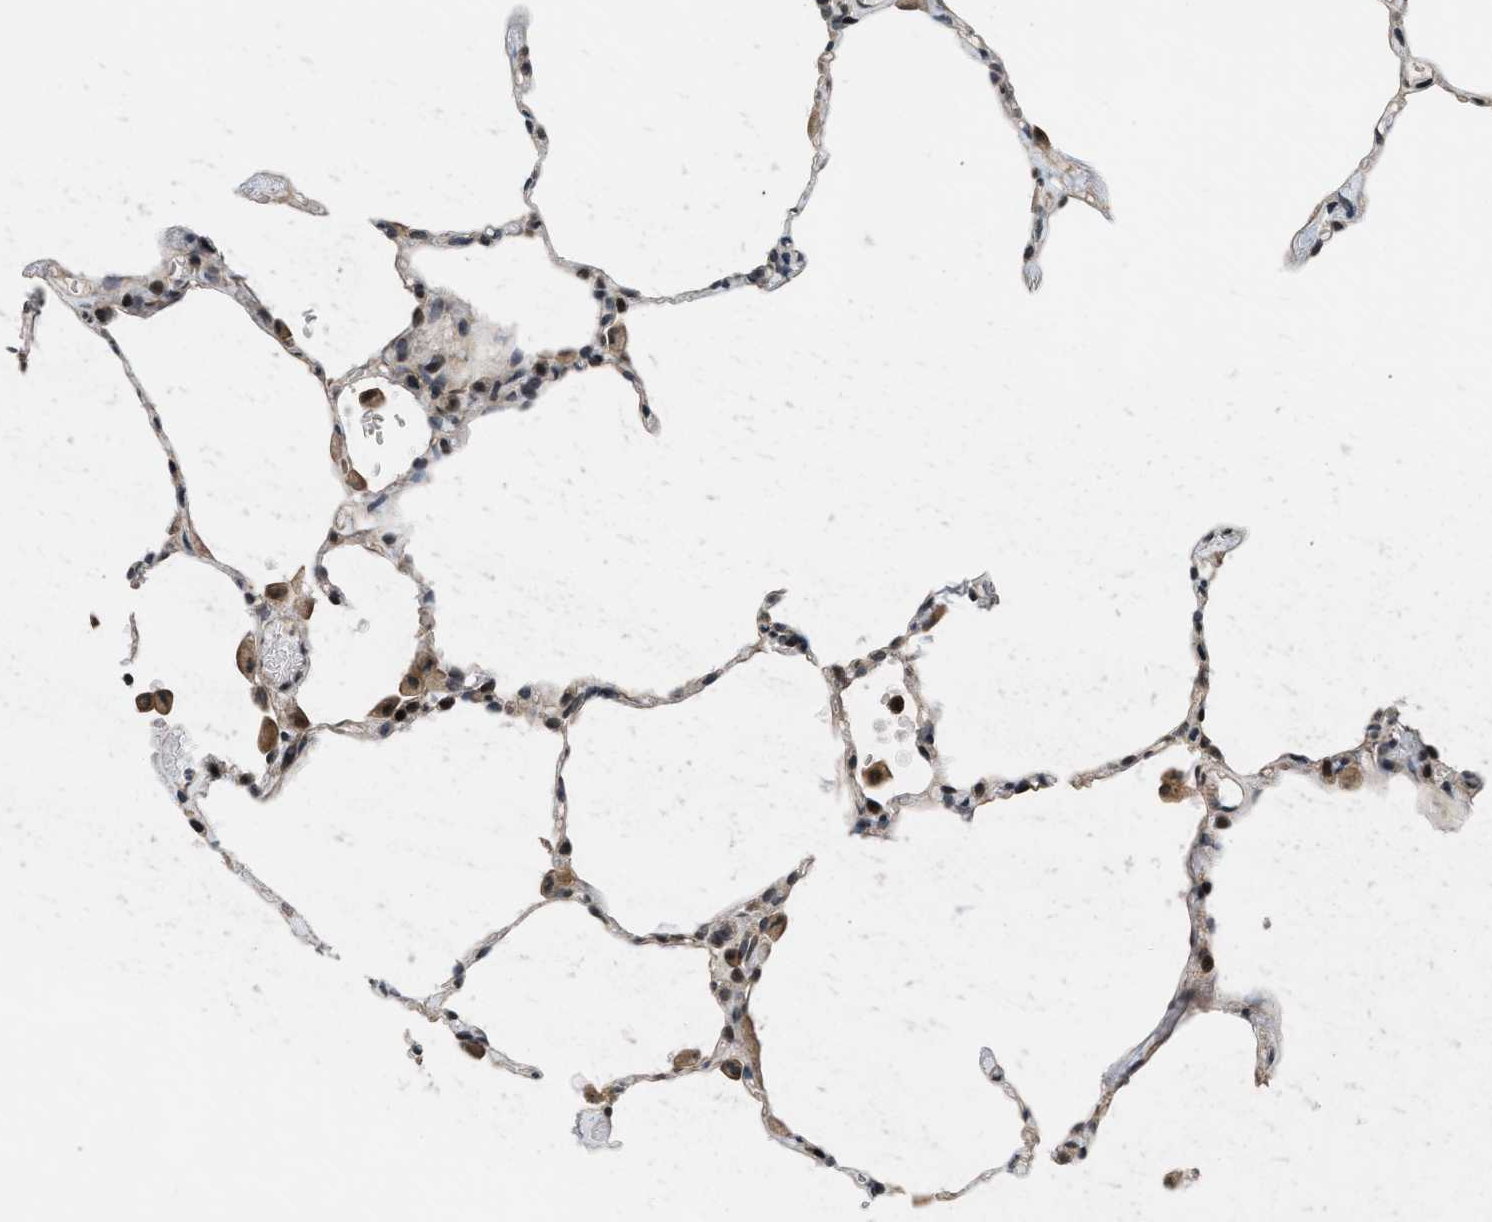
{"staining": {"intensity": "strong", "quantity": "<25%", "location": "nuclear"}, "tissue": "lung", "cell_type": "Alveolar cells", "image_type": "normal", "snomed": [{"axis": "morphology", "description": "Normal tissue, NOS"}, {"axis": "topography", "description": "Lung"}], "caption": "Immunohistochemical staining of unremarkable lung displays <25% levels of strong nuclear protein positivity in approximately <25% of alveolar cells. (IHC, brightfield microscopy, high magnification).", "gene": "SETD5", "patient": {"sex": "female", "age": 49}}